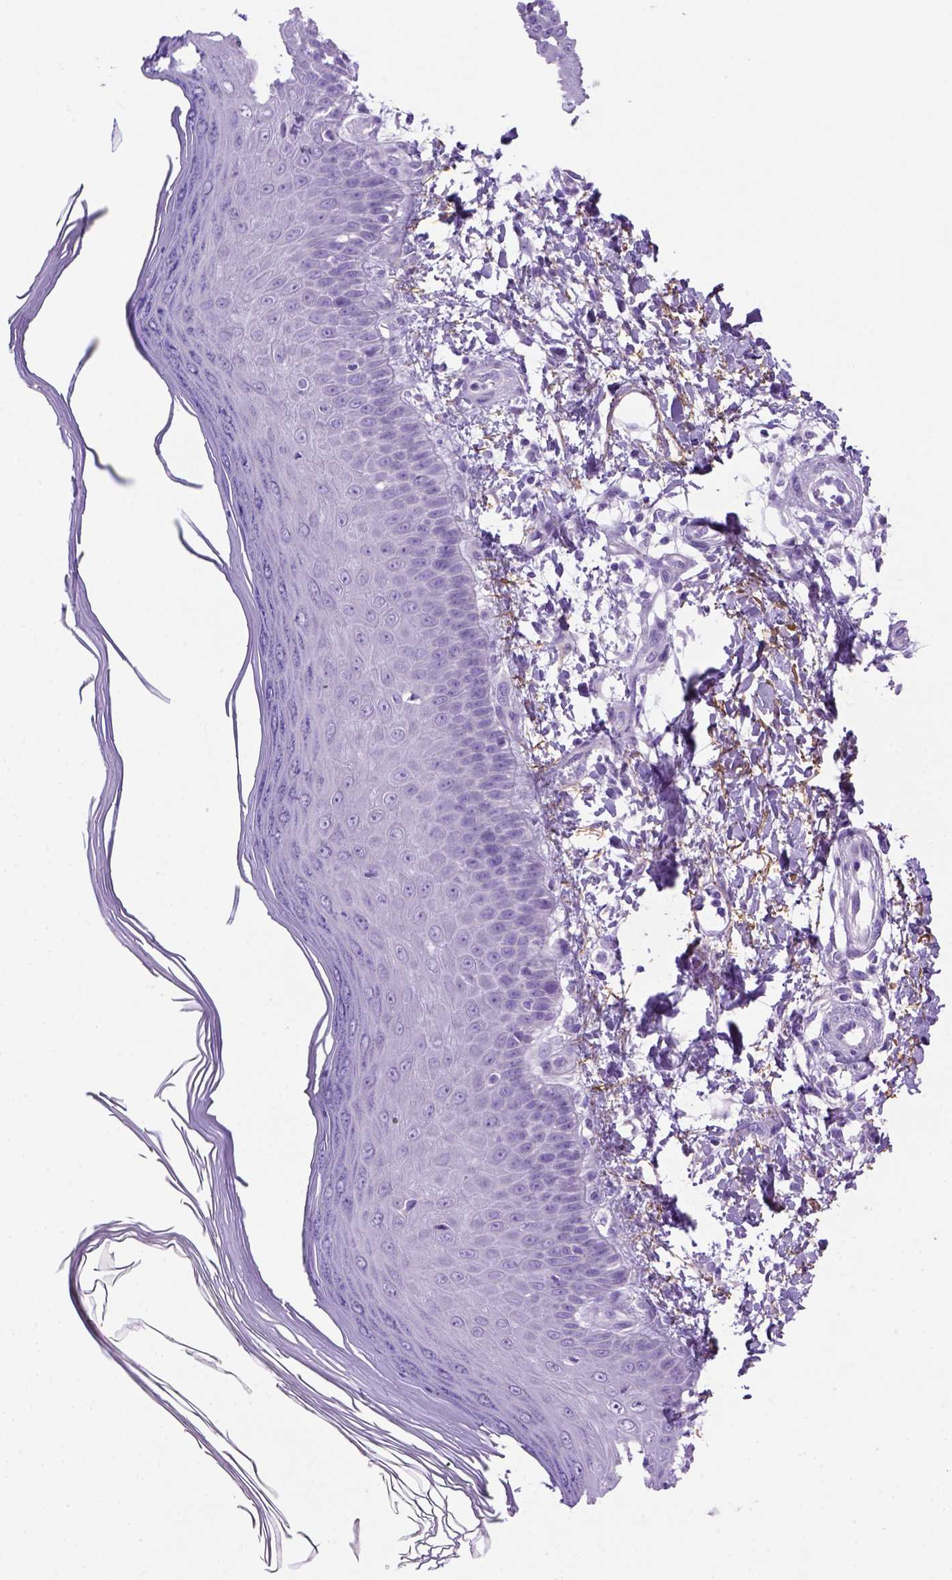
{"staining": {"intensity": "negative", "quantity": "none", "location": "none"}, "tissue": "skin", "cell_type": "Fibroblasts", "image_type": "normal", "snomed": [{"axis": "morphology", "description": "Normal tissue, NOS"}, {"axis": "topography", "description": "Skin"}], "caption": "Micrograph shows no protein staining in fibroblasts of normal skin.", "gene": "SIRPD", "patient": {"sex": "female", "age": 62}}